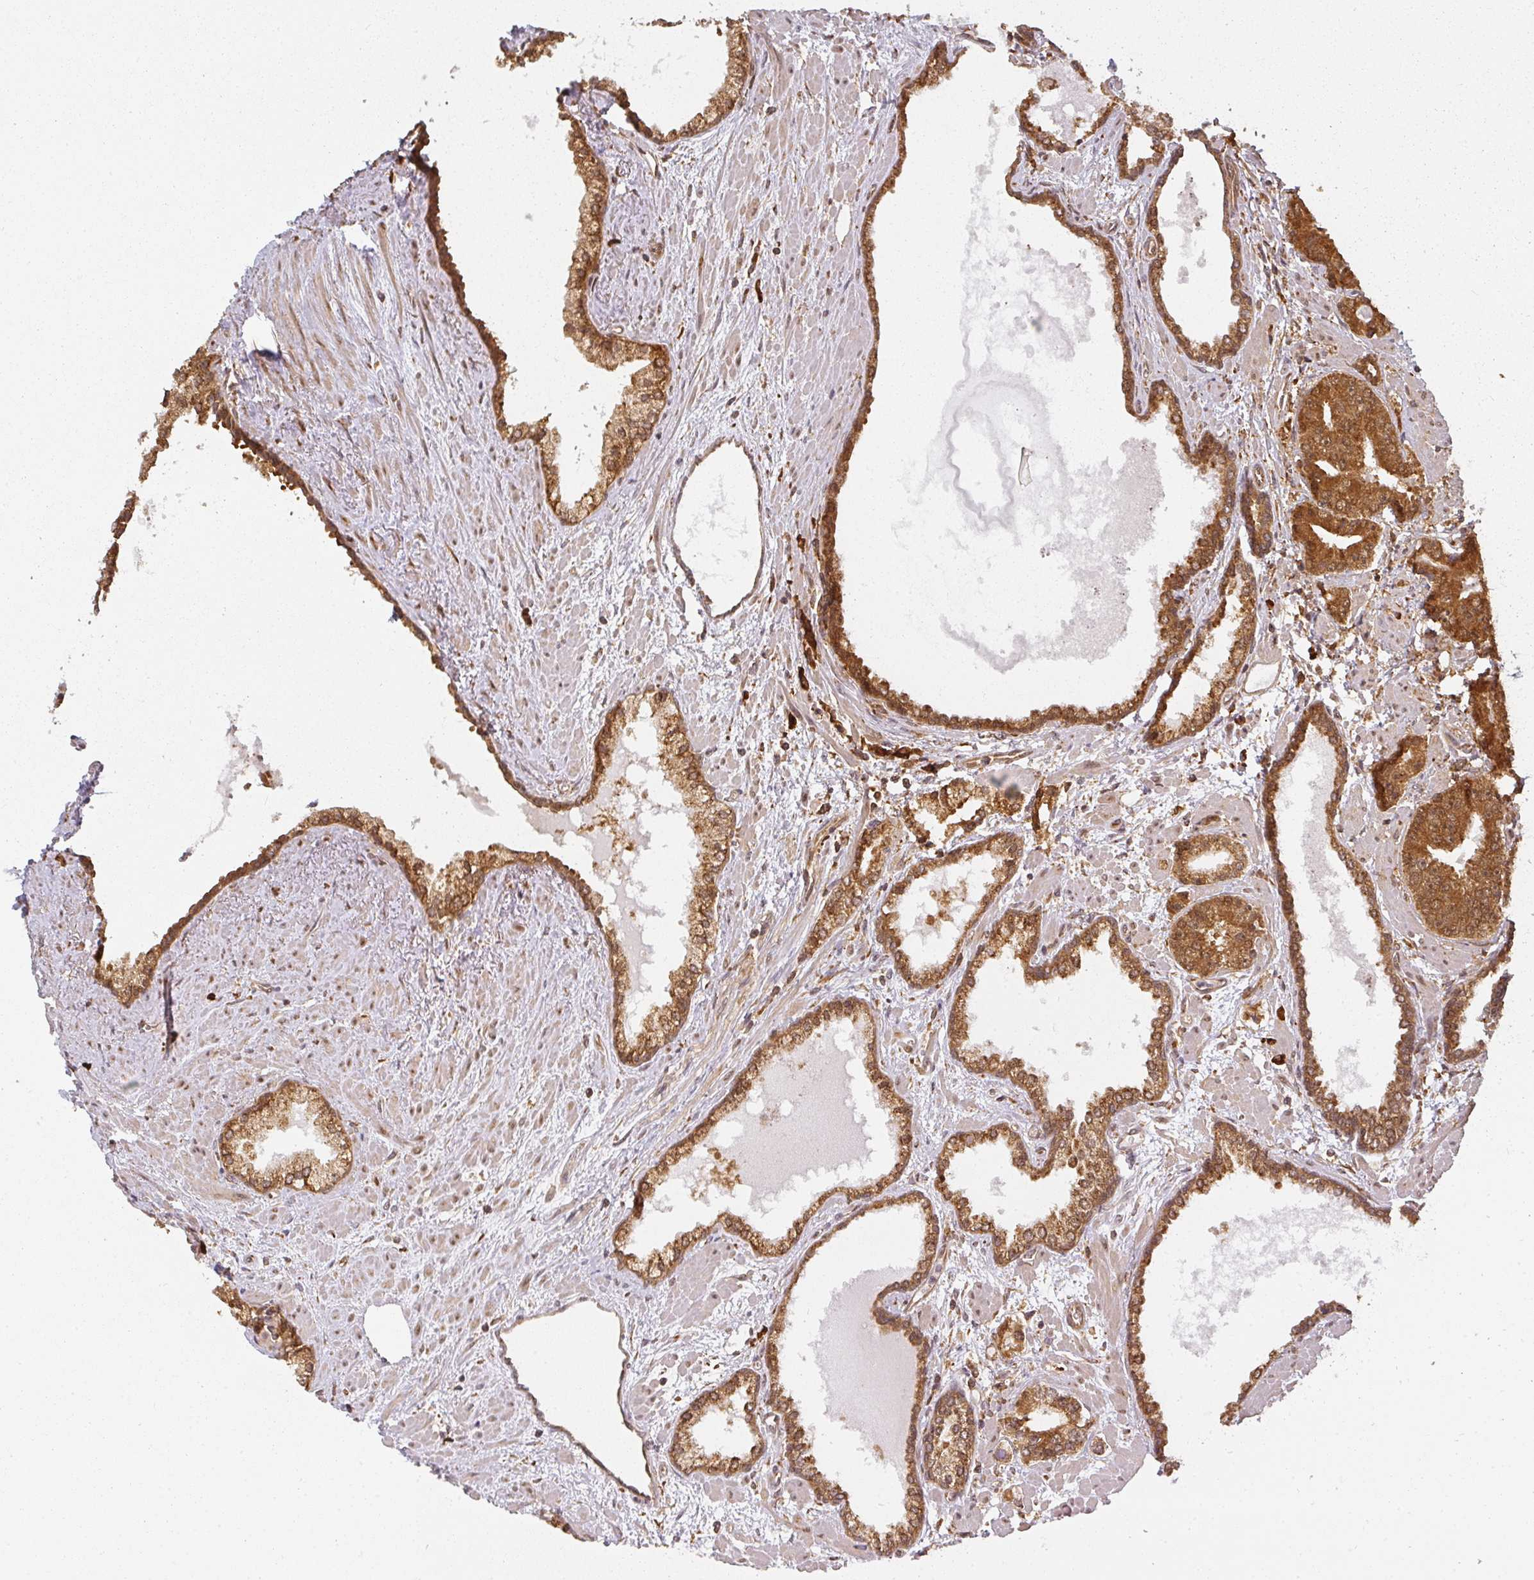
{"staining": {"intensity": "strong", "quantity": ">75%", "location": "cytoplasmic/membranous"}, "tissue": "prostate cancer", "cell_type": "Tumor cells", "image_type": "cancer", "snomed": [{"axis": "morphology", "description": "Adenocarcinoma, High grade"}, {"axis": "topography", "description": "Prostate"}], "caption": "This is a micrograph of IHC staining of prostate cancer, which shows strong positivity in the cytoplasmic/membranous of tumor cells.", "gene": "PPP6R3", "patient": {"sex": "male", "age": 71}}